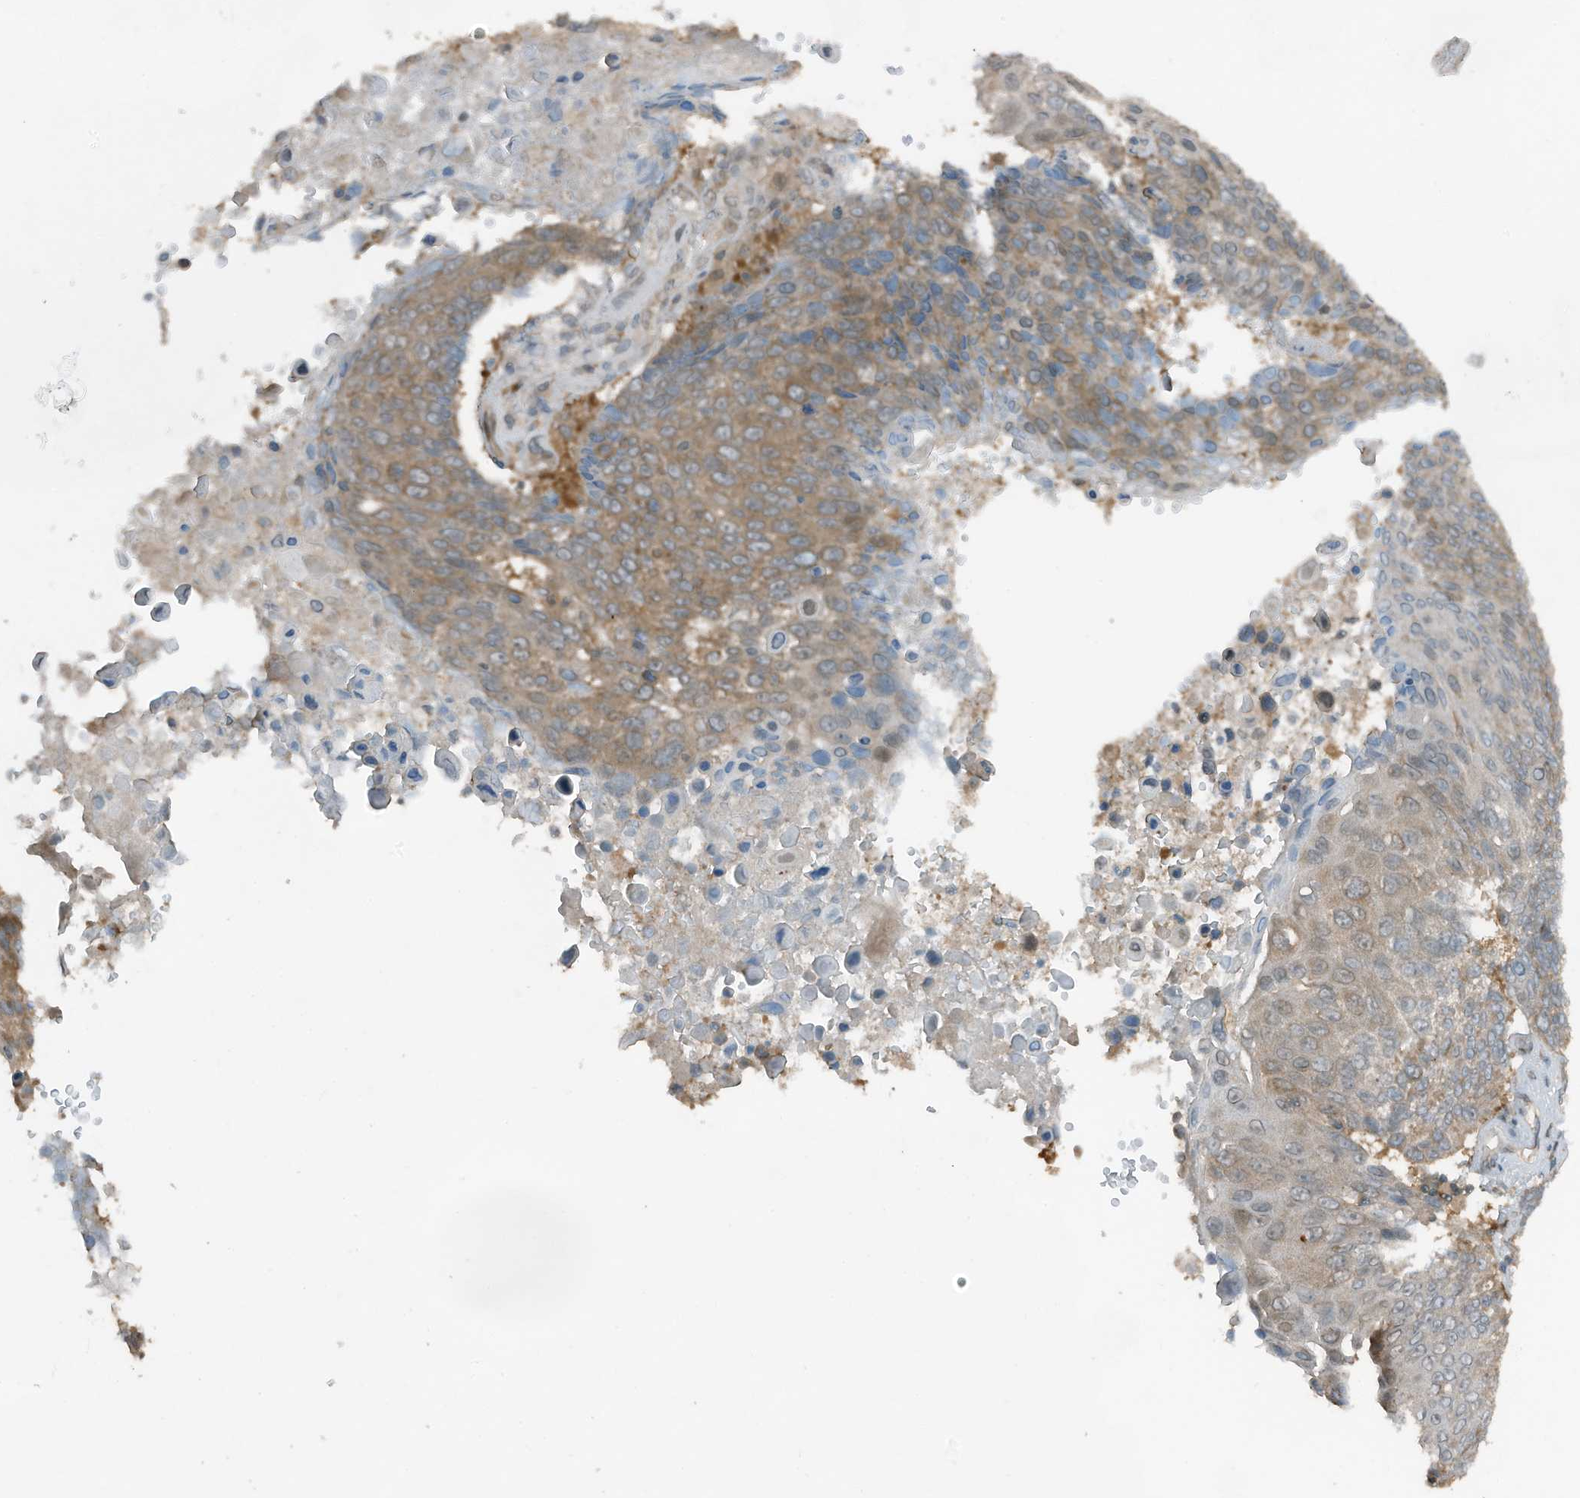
{"staining": {"intensity": "moderate", "quantity": "25%-75%", "location": "cytoplasmic/membranous"}, "tissue": "lung cancer", "cell_type": "Tumor cells", "image_type": "cancer", "snomed": [{"axis": "morphology", "description": "Squamous cell carcinoma, NOS"}, {"axis": "topography", "description": "Lung"}], "caption": "DAB immunohistochemical staining of human lung squamous cell carcinoma reveals moderate cytoplasmic/membranous protein expression in about 25%-75% of tumor cells.", "gene": "TXNDC9", "patient": {"sex": "male", "age": 66}}